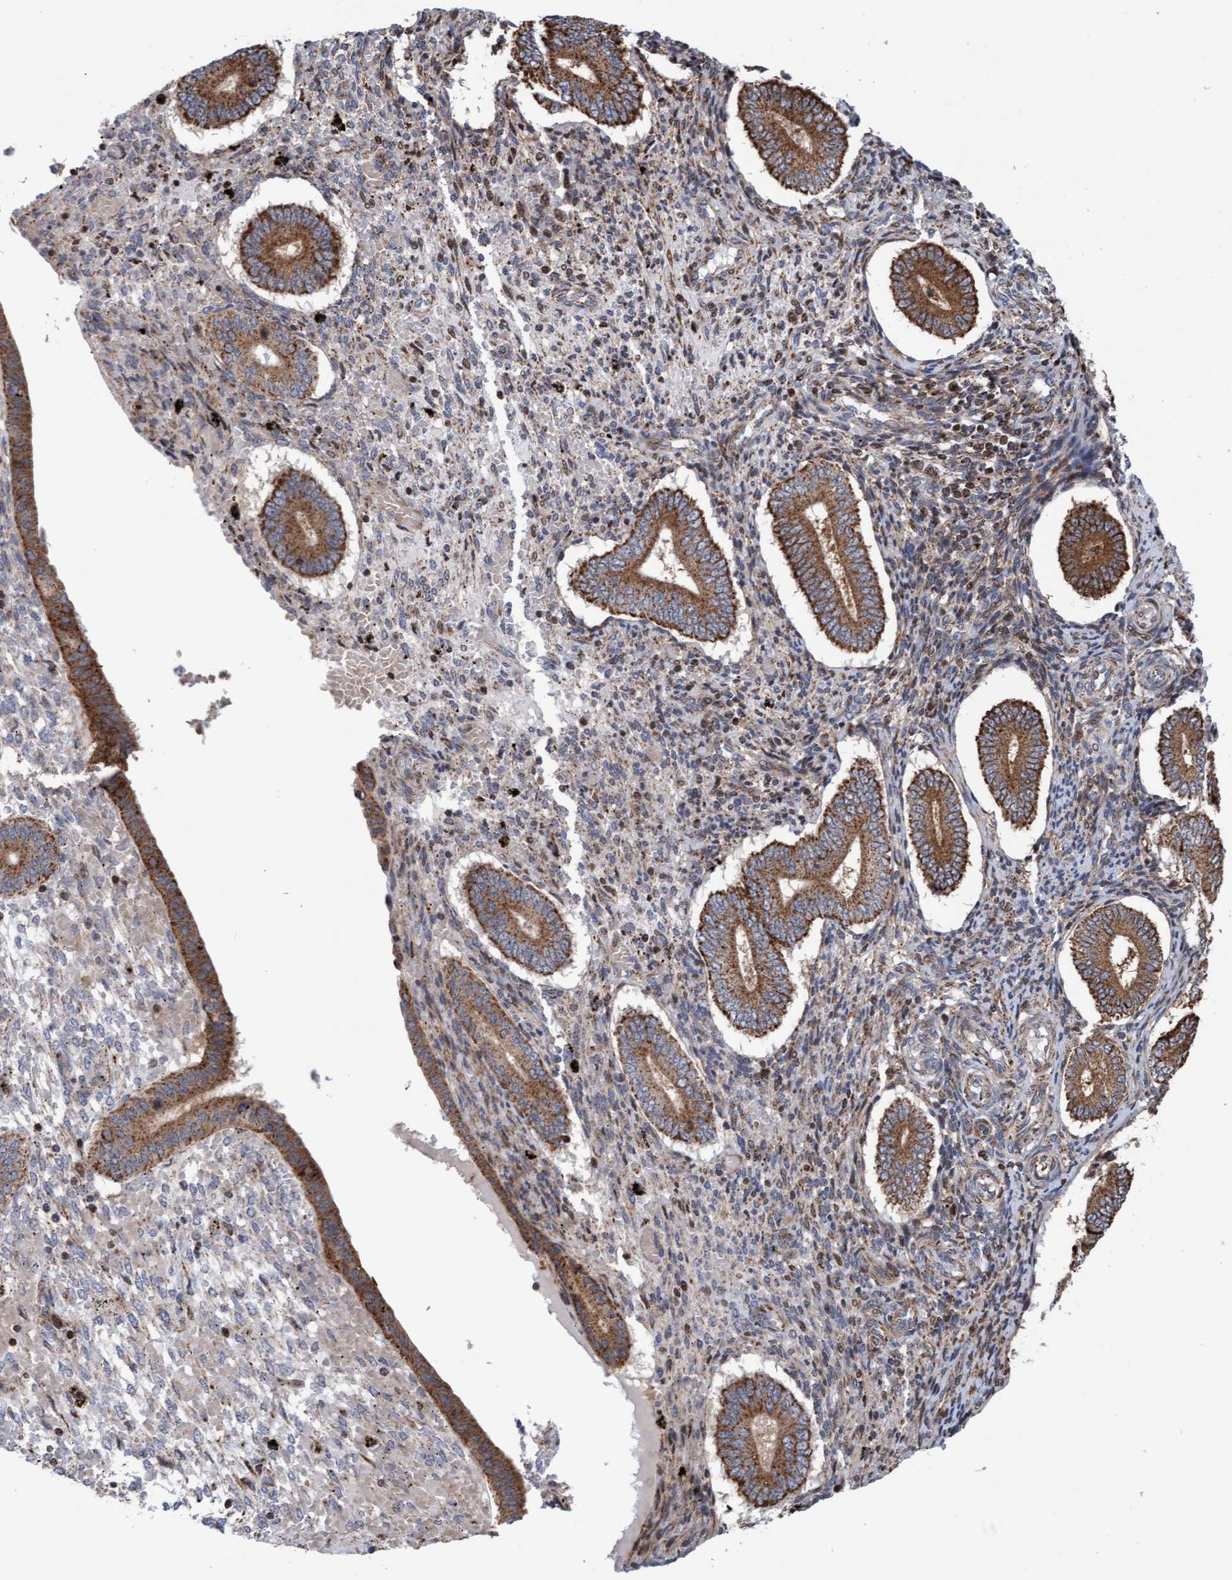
{"staining": {"intensity": "weak", "quantity": "<25%", "location": "cytoplasmic/membranous"}, "tissue": "endometrium", "cell_type": "Cells in endometrial stroma", "image_type": "normal", "snomed": [{"axis": "morphology", "description": "Normal tissue, NOS"}, {"axis": "topography", "description": "Endometrium"}], "caption": "This is an IHC photomicrograph of normal endometrium. There is no positivity in cells in endometrial stroma.", "gene": "PECR", "patient": {"sex": "female", "age": 42}}